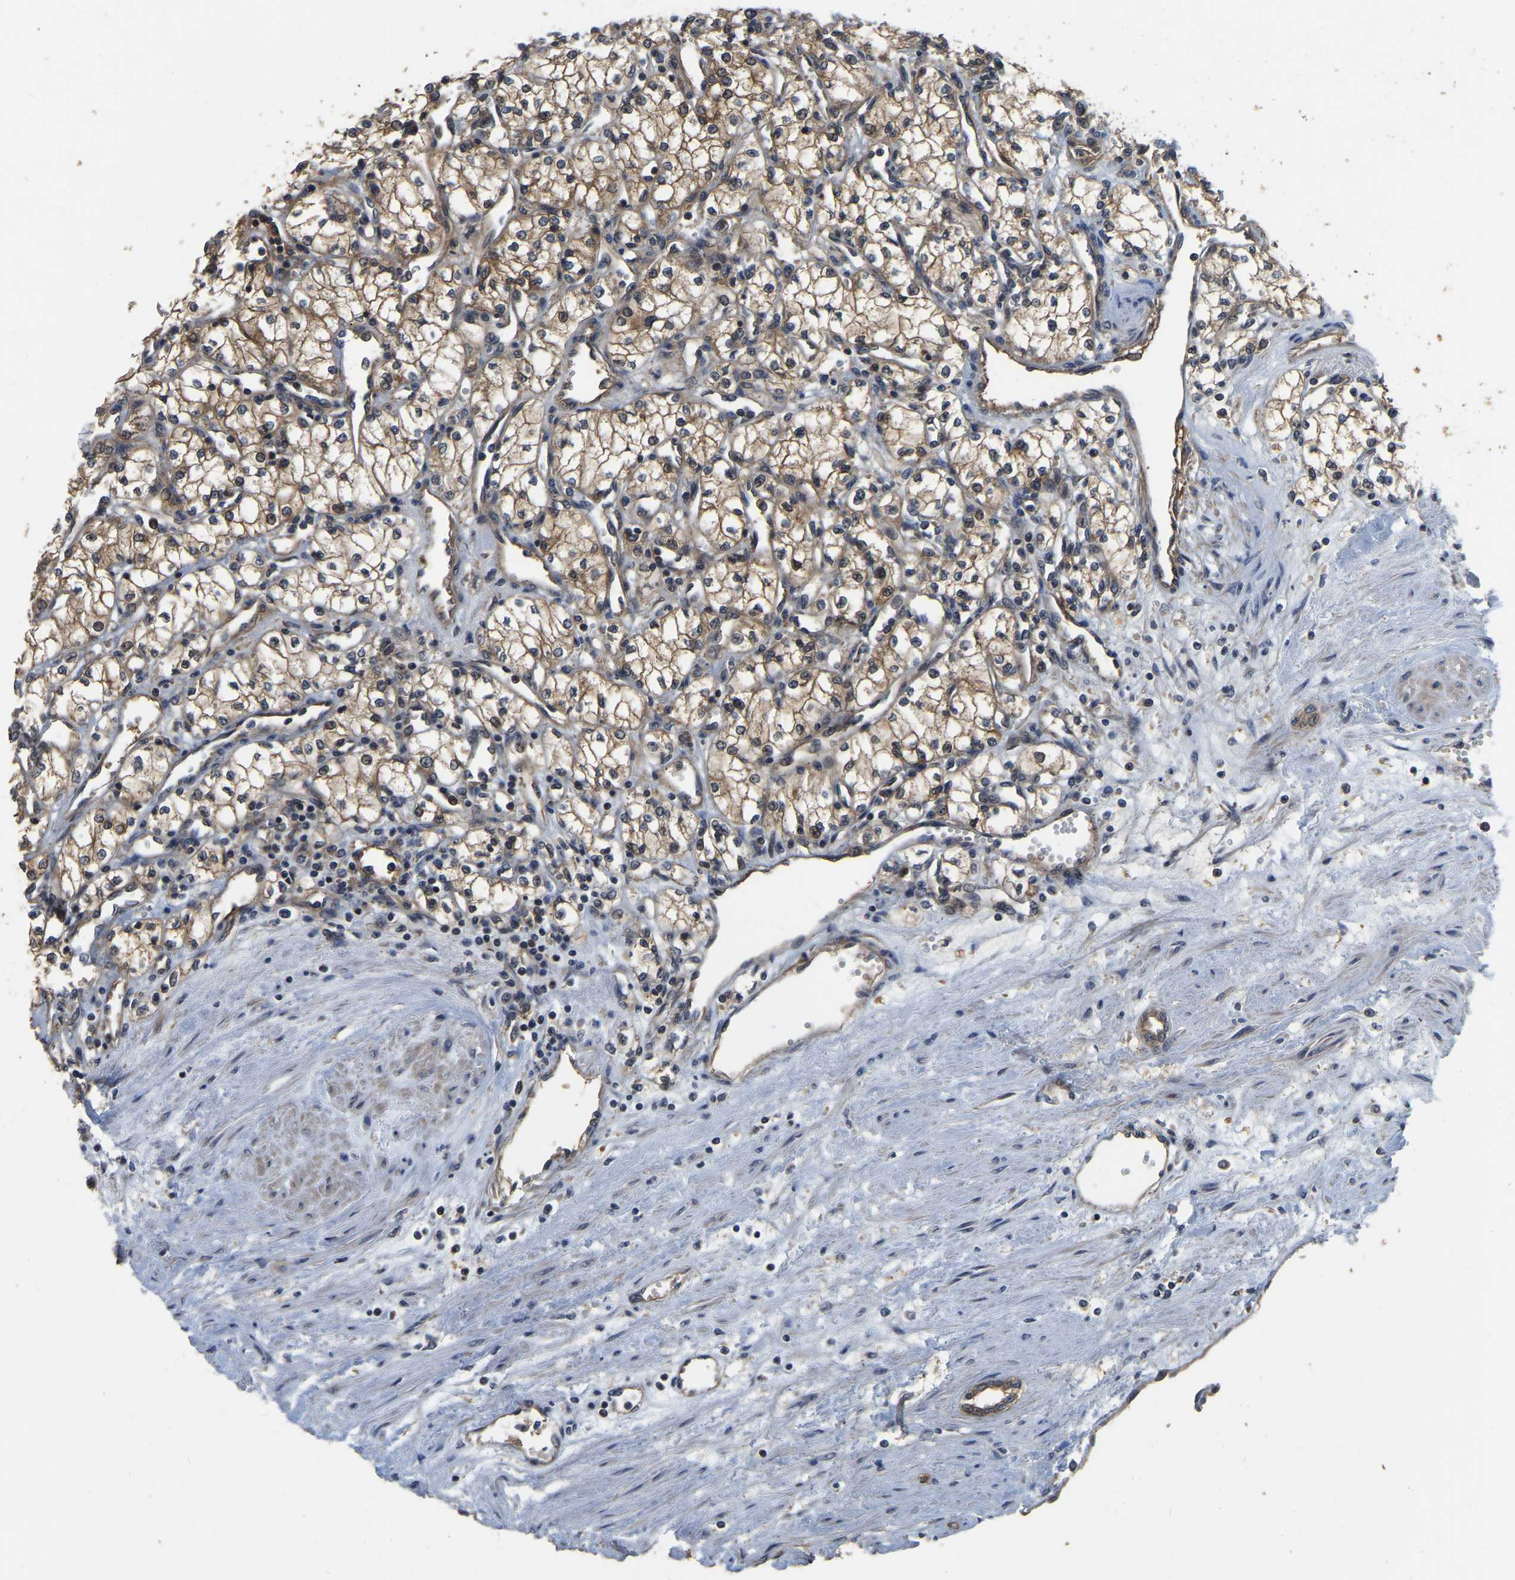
{"staining": {"intensity": "moderate", "quantity": ">75%", "location": "cytoplasmic/membranous"}, "tissue": "renal cancer", "cell_type": "Tumor cells", "image_type": "cancer", "snomed": [{"axis": "morphology", "description": "Adenocarcinoma, NOS"}, {"axis": "topography", "description": "Kidney"}], "caption": "Moderate cytoplasmic/membranous protein positivity is identified in approximately >75% of tumor cells in renal cancer (adenocarcinoma).", "gene": "GARS1", "patient": {"sex": "male", "age": 59}}